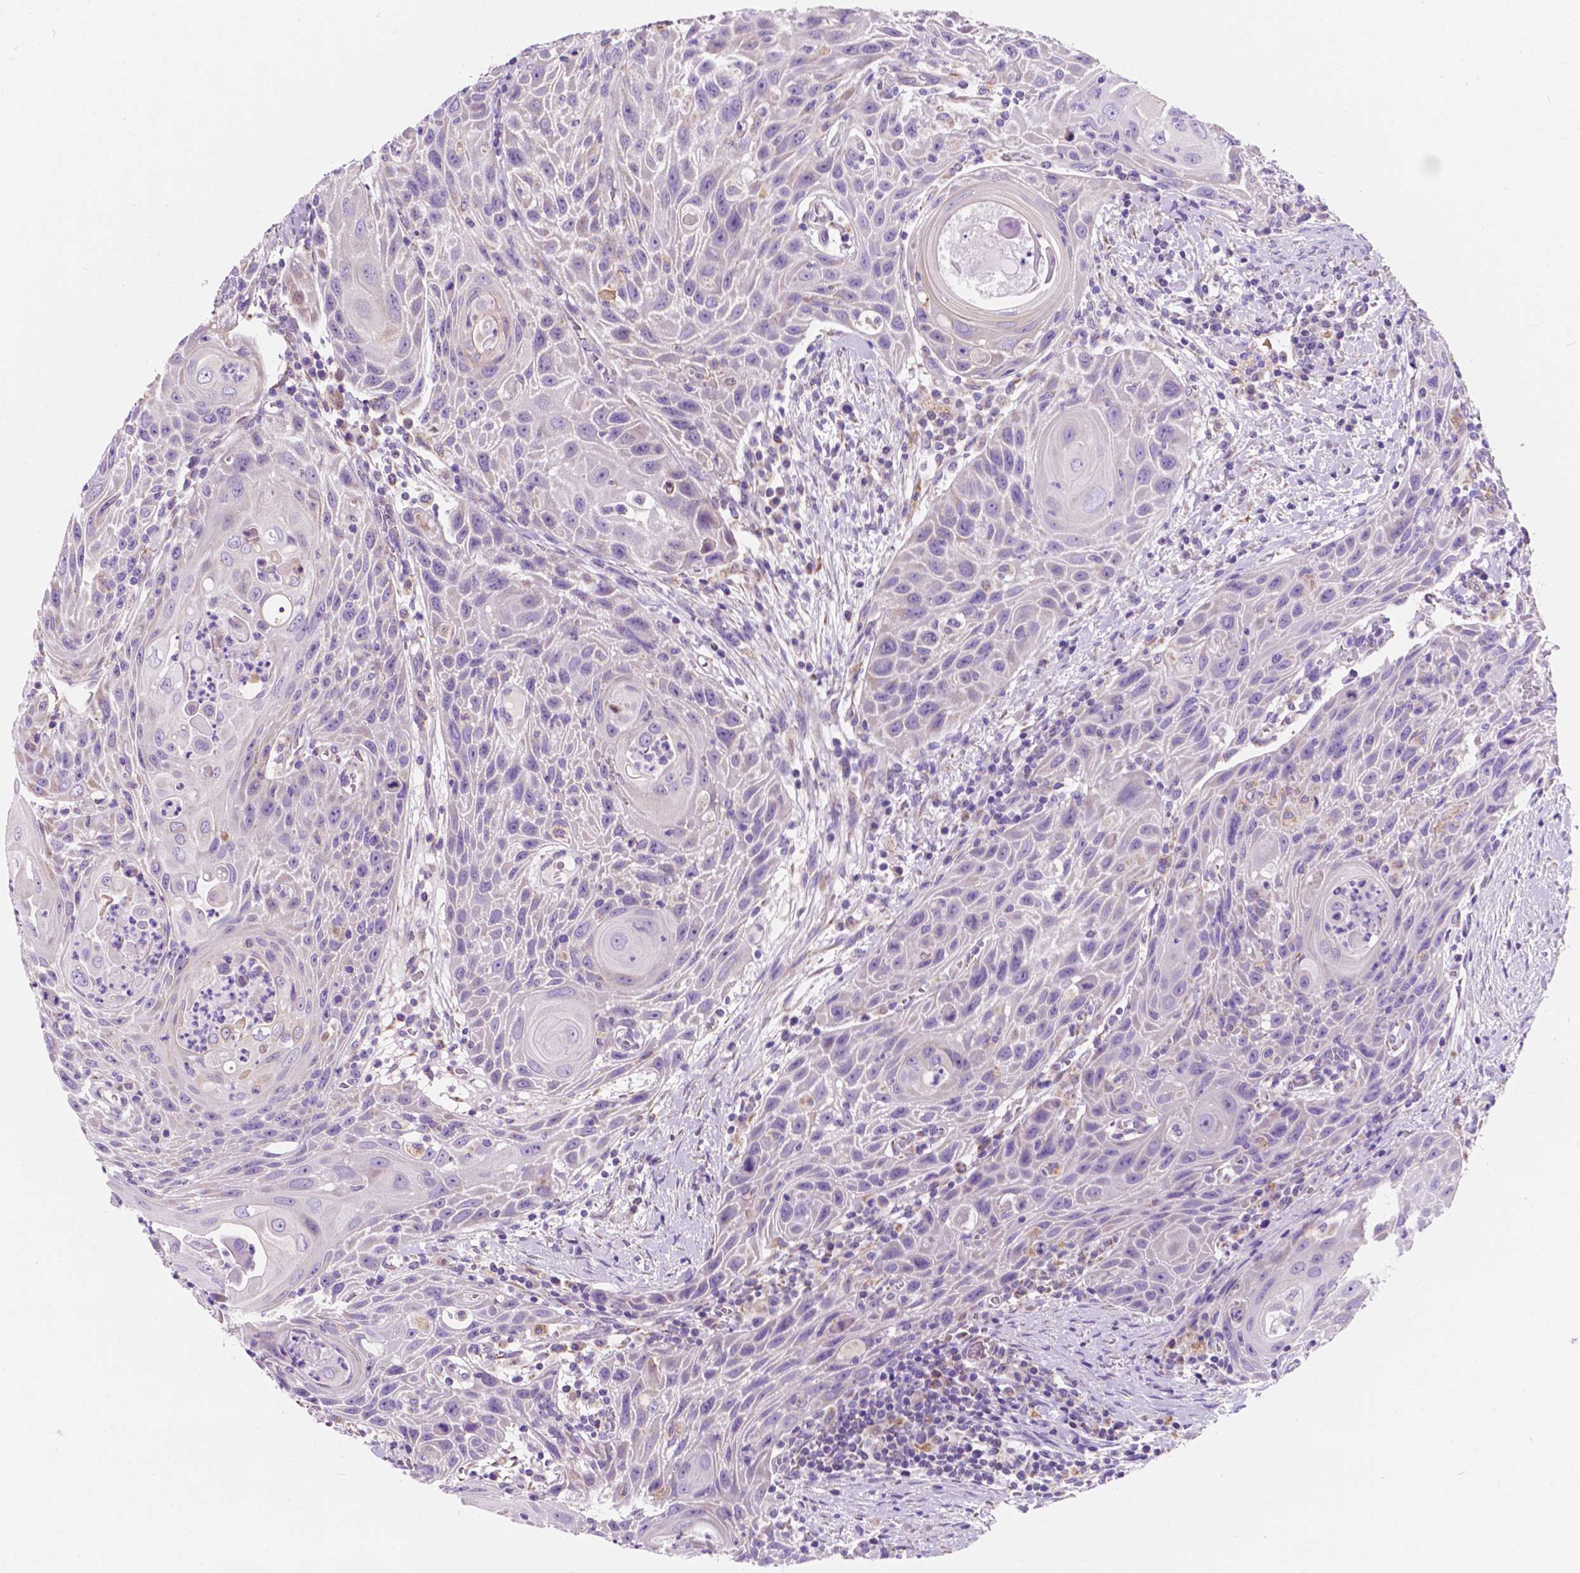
{"staining": {"intensity": "negative", "quantity": "none", "location": "none"}, "tissue": "head and neck cancer", "cell_type": "Tumor cells", "image_type": "cancer", "snomed": [{"axis": "morphology", "description": "Squamous cell carcinoma, NOS"}, {"axis": "topography", "description": "Head-Neck"}], "caption": "Tumor cells are negative for protein expression in human squamous cell carcinoma (head and neck). (Brightfield microscopy of DAB immunohistochemistry (IHC) at high magnification).", "gene": "TRPV5", "patient": {"sex": "male", "age": 69}}